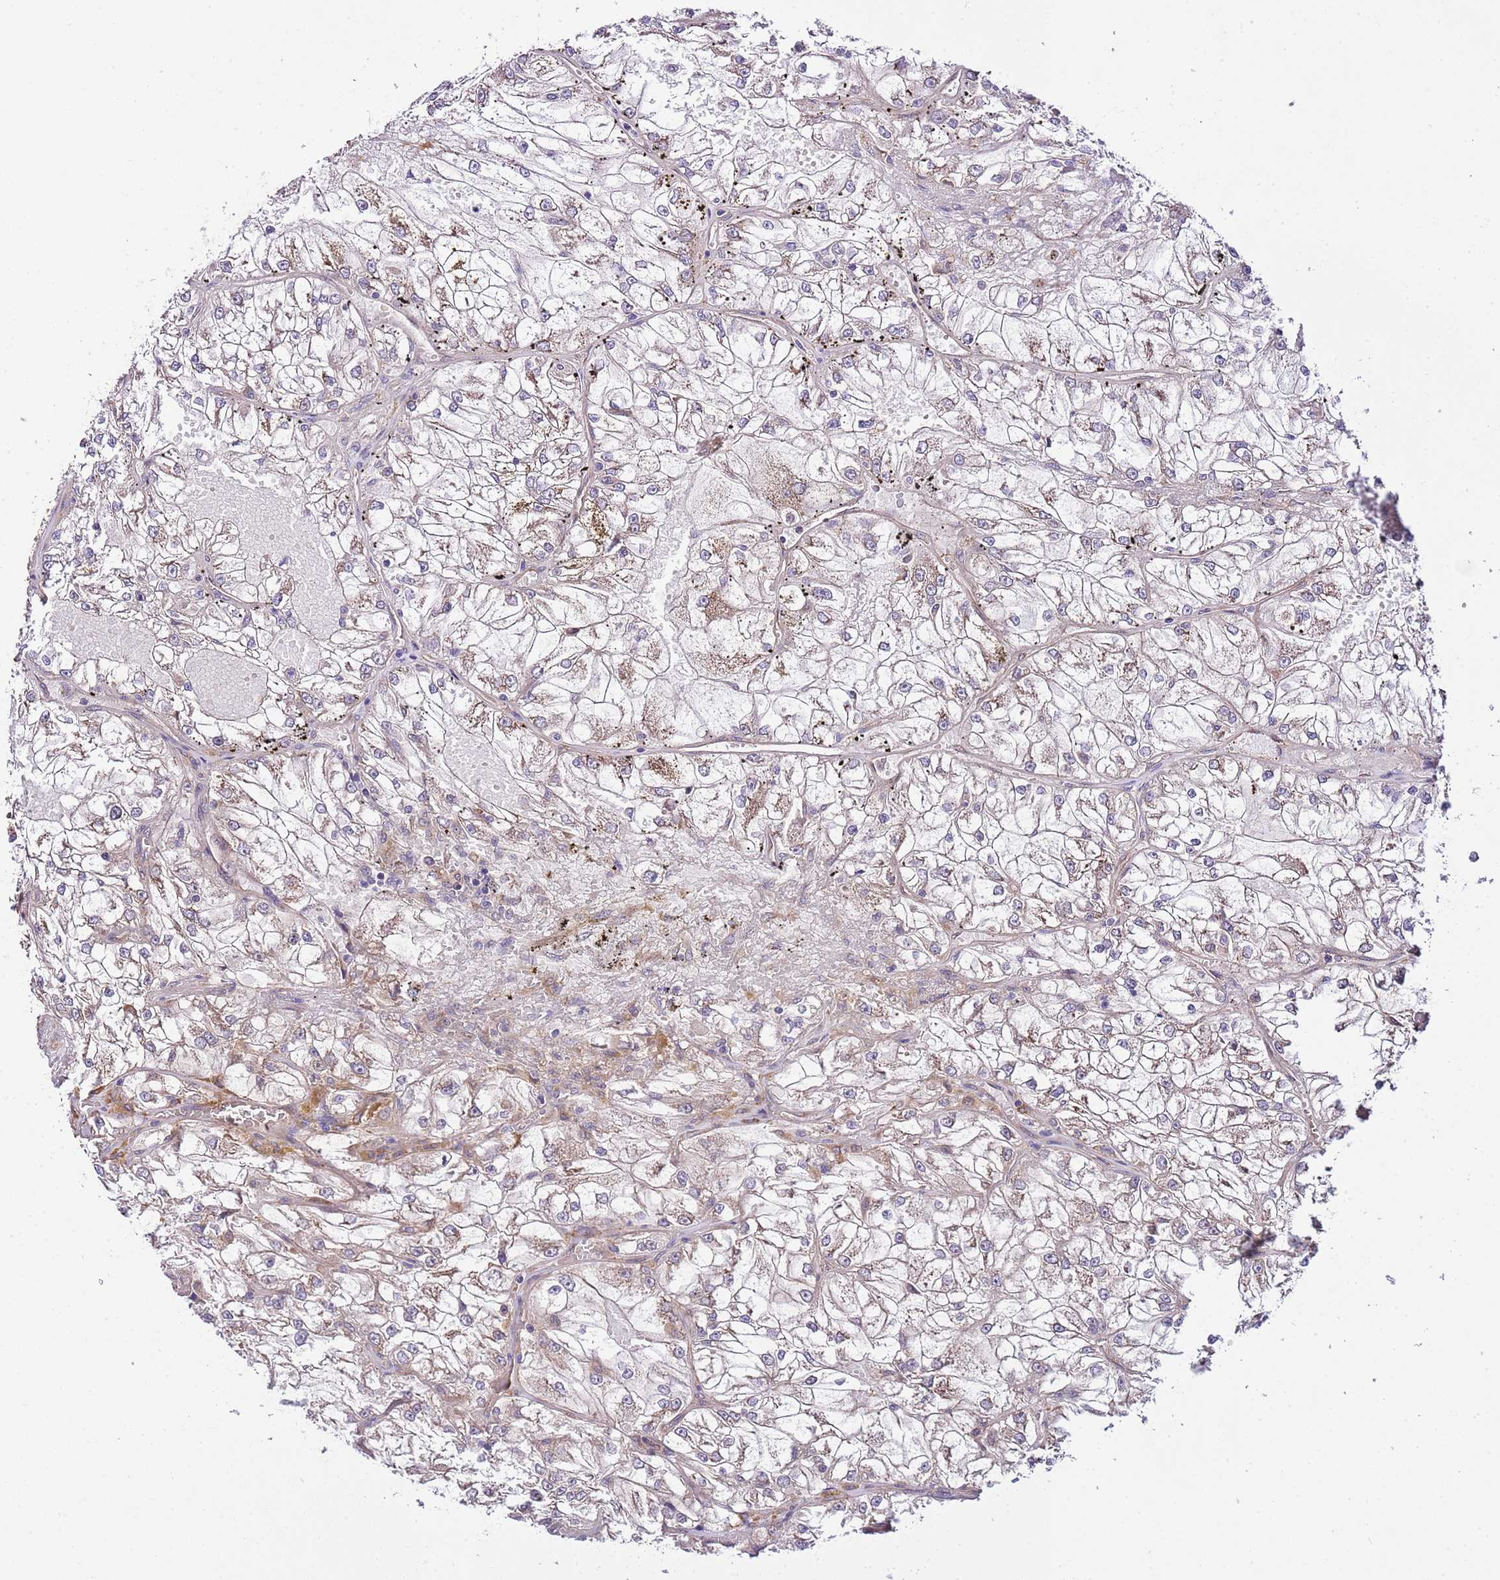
{"staining": {"intensity": "weak", "quantity": "<25%", "location": "cytoplasmic/membranous"}, "tissue": "renal cancer", "cell_type": "Tumor cells", "image_type": "cancer", "snomed": [{"axis": "morphology", "description": "Adenocarcinoma, NOS"}, {"axis": "topography", "description": "Kidney"}], "caption": "Renal cancer was stained to show a protein in brown. There is no significant staining in tumor cells. (DAB immunohistochemistry visualized using brightfield microscopy, high magnification).", "gene": "DONSON", "patient": {"sex": "female", "age": 72}}